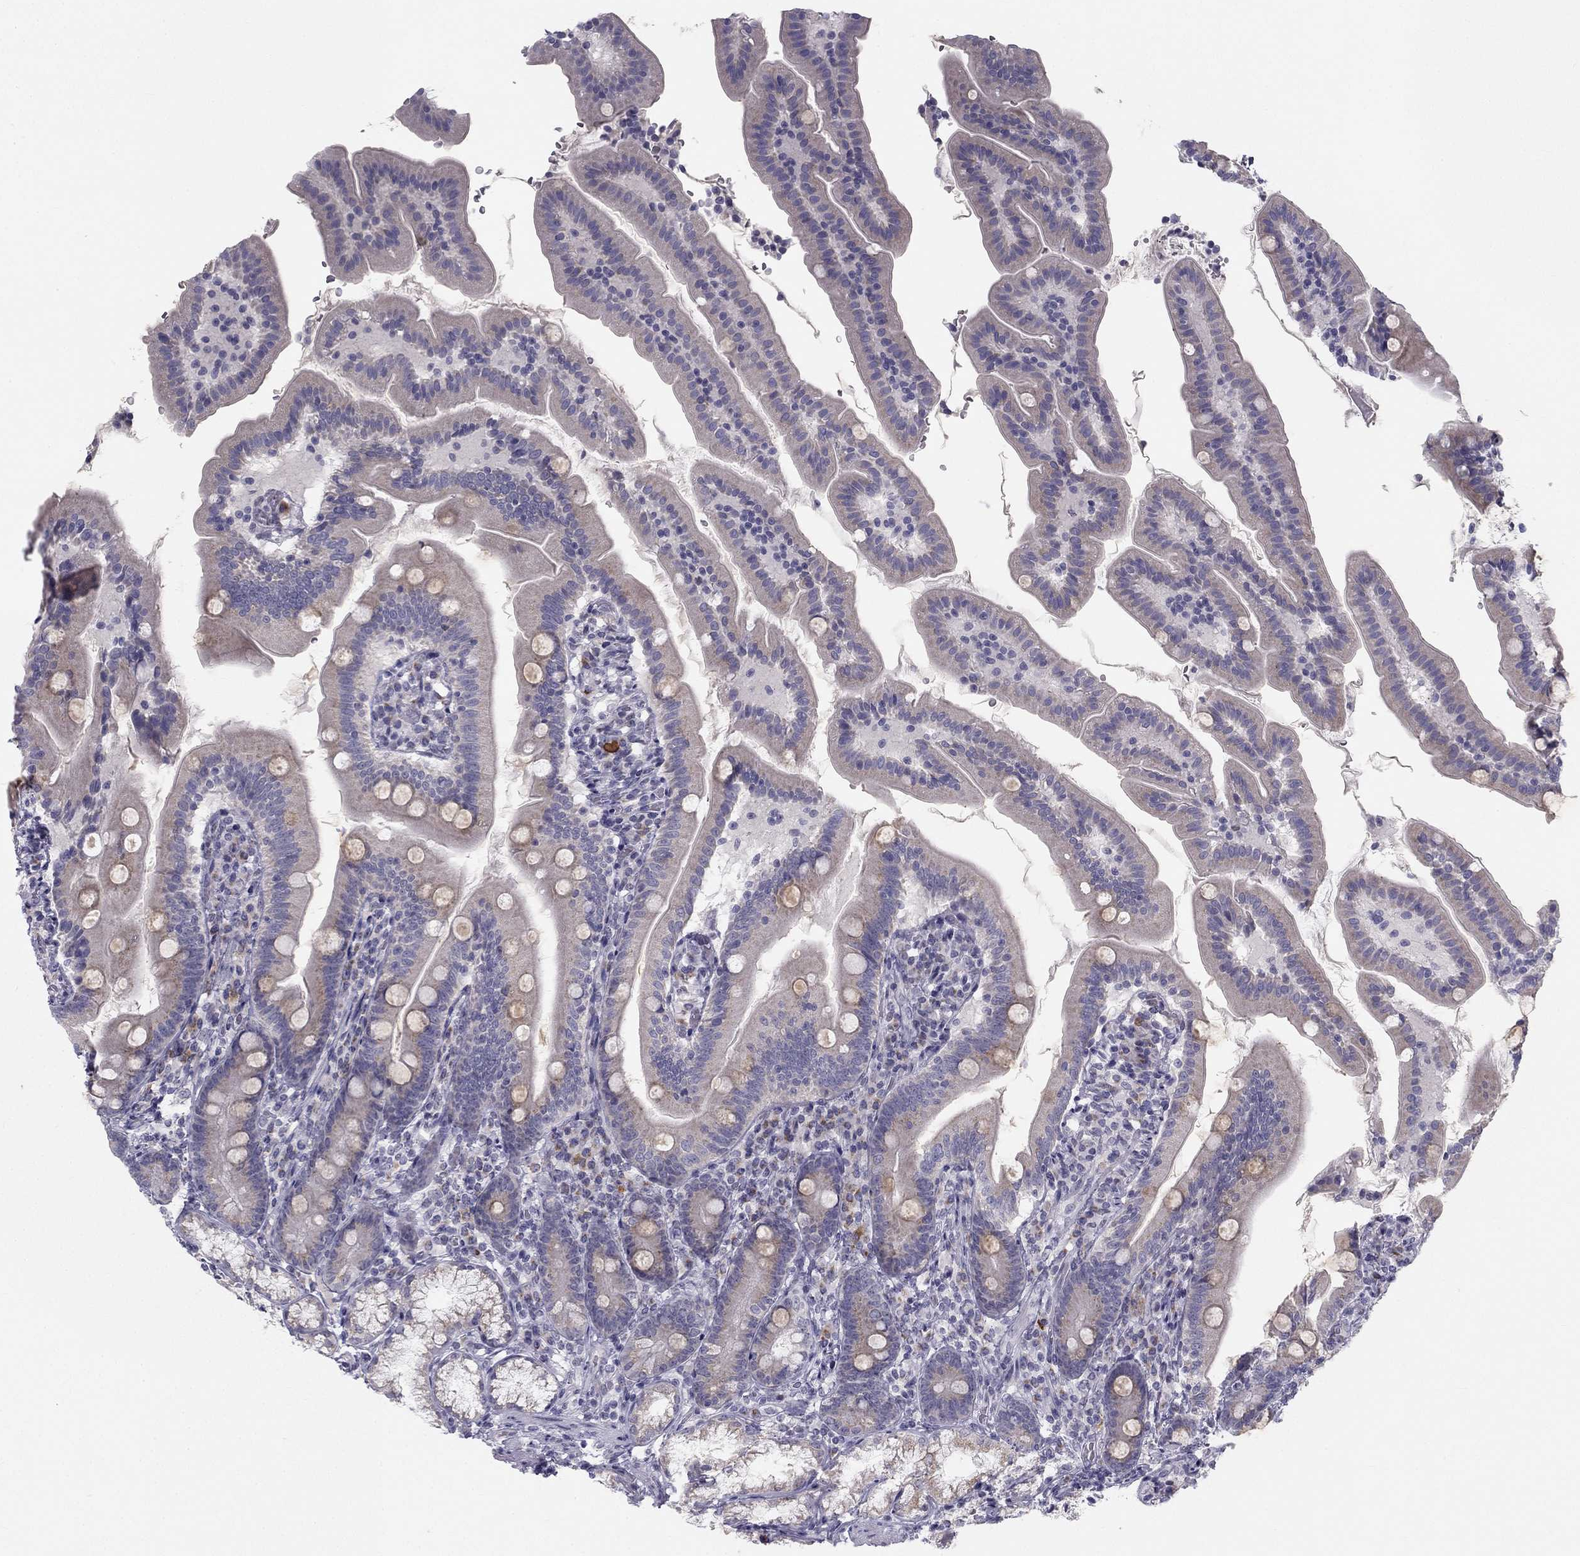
{"staining": {"intensity": "negative", "quantity": "none", "location": "none"}, "tissue": "duodenum", "cell_type": "Glandular cells", "image_type": "normal", "snomed": [{"axis": "morphology", "description": "Normal tissue, NOS"}, {"axis": "topography", "description": "Duodenum"}], "caption": "Duodenum stained for a protein using immunohistochemistry (IHC) demonstrates no staining glandular cells.", "gene": "TRPS1", "patient": {"sex": "female", "age": 67}}